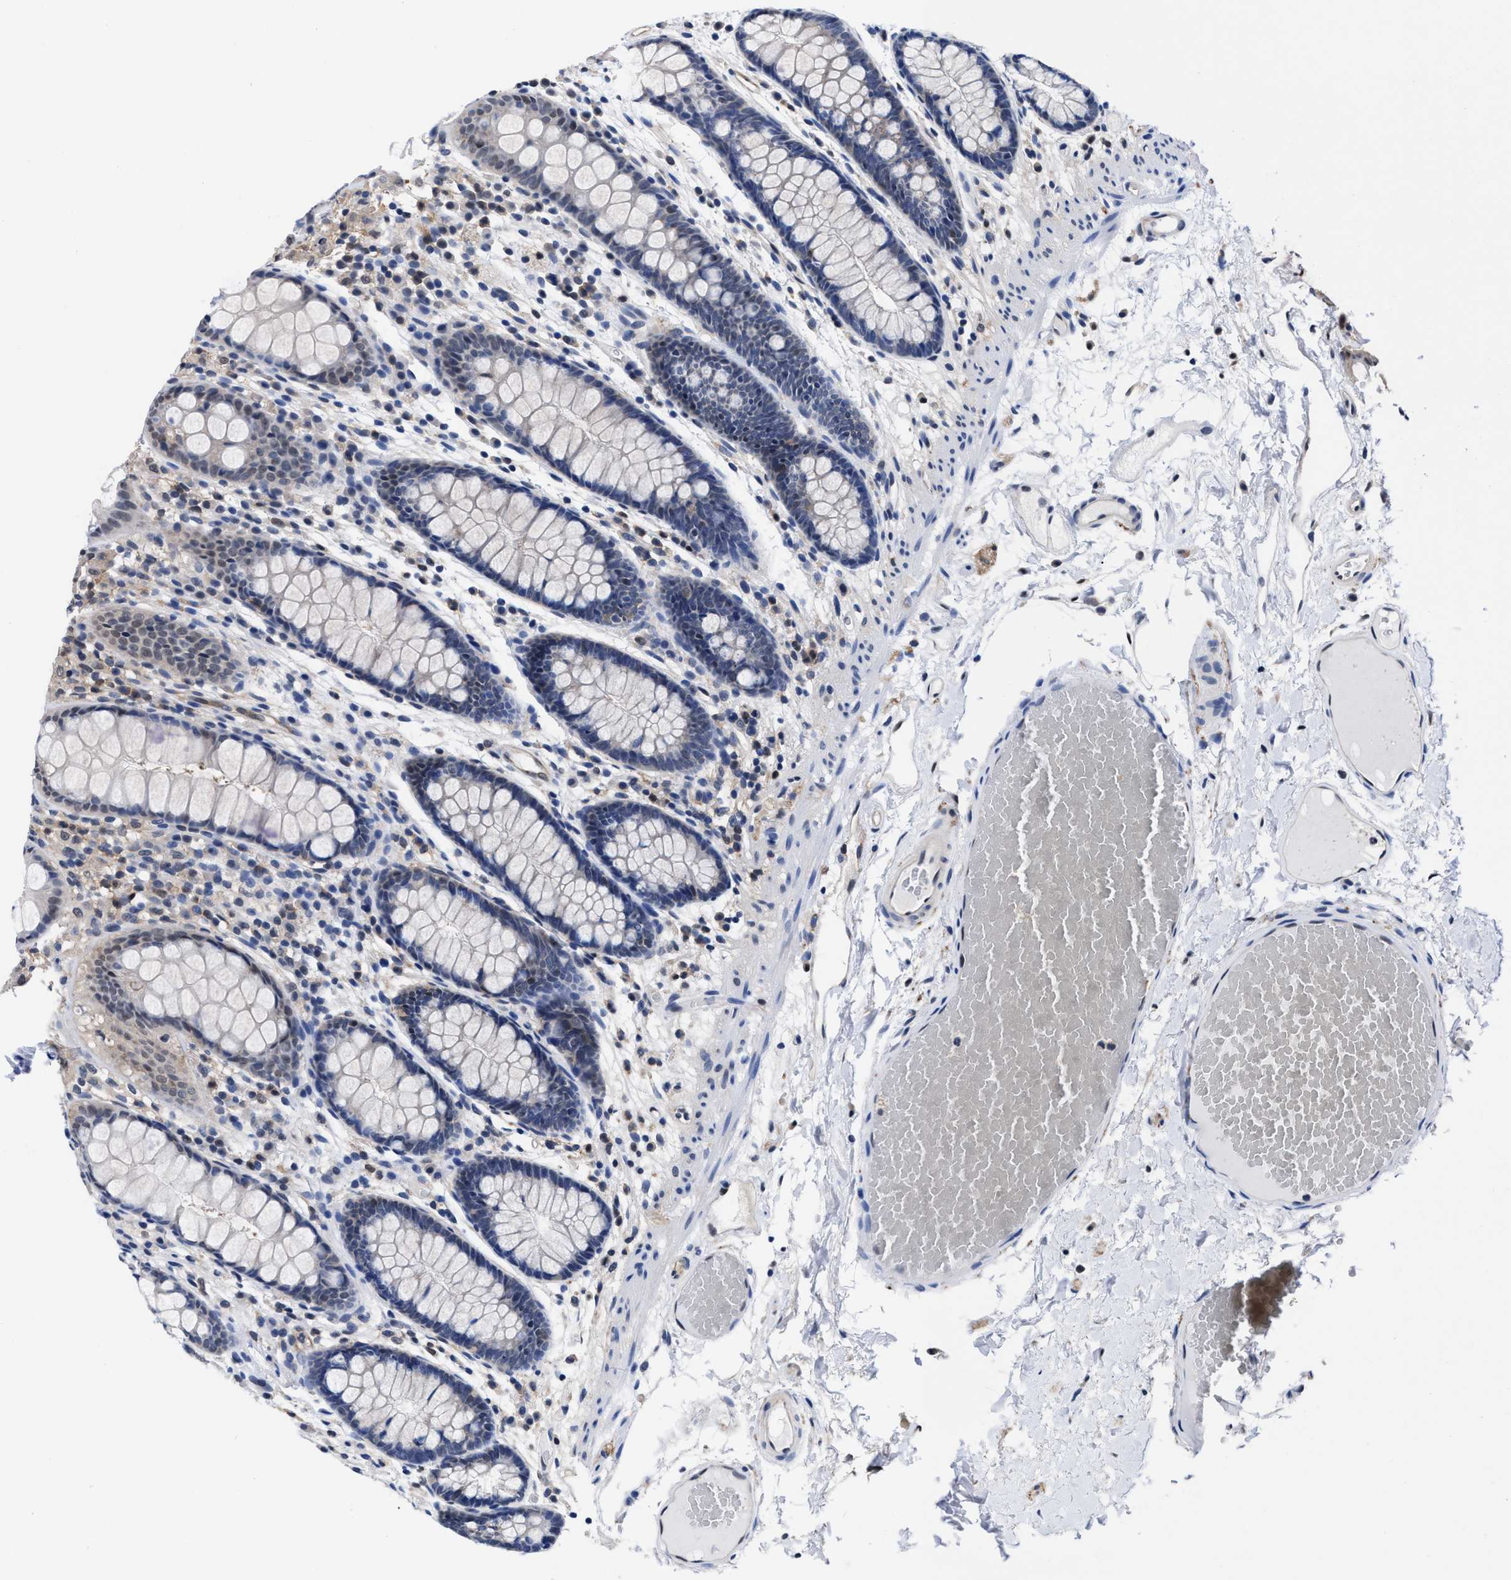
{"staining": {"intensity": "negative", "quantity": "none", "location": "none"}, "tissue": "colon", "cell_type": "Endothelial cells", "image_type": "normal", "snomed": [{"axis": "morphology", "description": "Normal tissue, NOS"}, {"axis": "topography", "description": "Colon"}], "caption": "This is a histopathology image of immunohistochemistry staining of benign colon, which shows no positivity in endothelial cells.", "gene": "ACLY", "patient": {"sex": "female", "age": 56}}